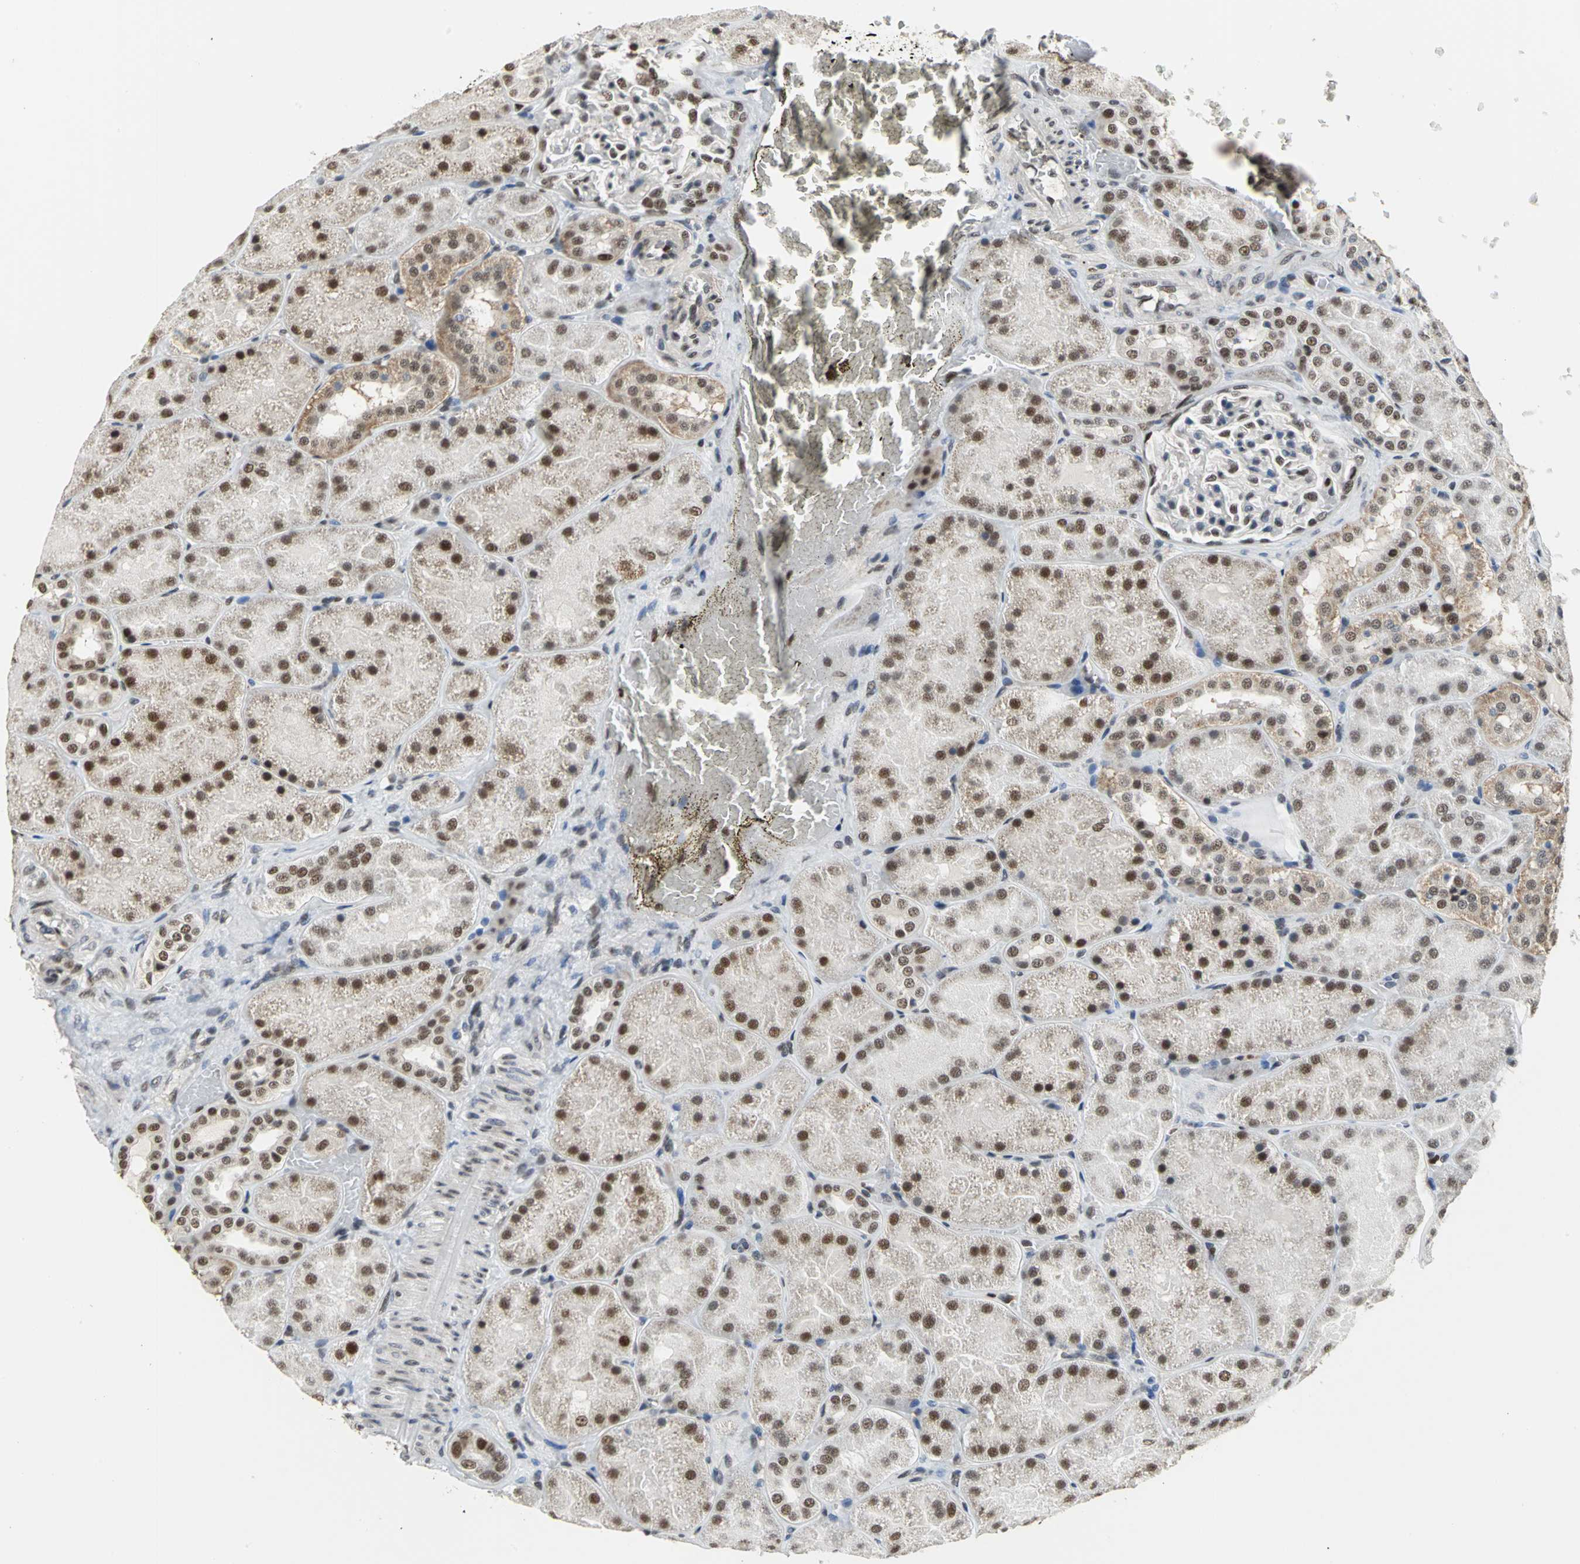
{"staining": {"intensity": "strong", "quantity": ">75%", "location": "nuclear"}, "tissue": "kidney", "cell_type": "Cells in glomeruli", "image_type": "normal", "snomed": [{"axis": "morphology", "description": "Normal tissue, NOS"}, {"axis": "topography", "description": "Kidney"}], "caption": "Normal kidney displays strong nuclear positivity in about >75% of cells in glomeruli, visualized by immunohistochemistry. Nuclei are stained in blue.", "gene": "CCDC88C", "patient": {"sex": "male", "age": 28}}